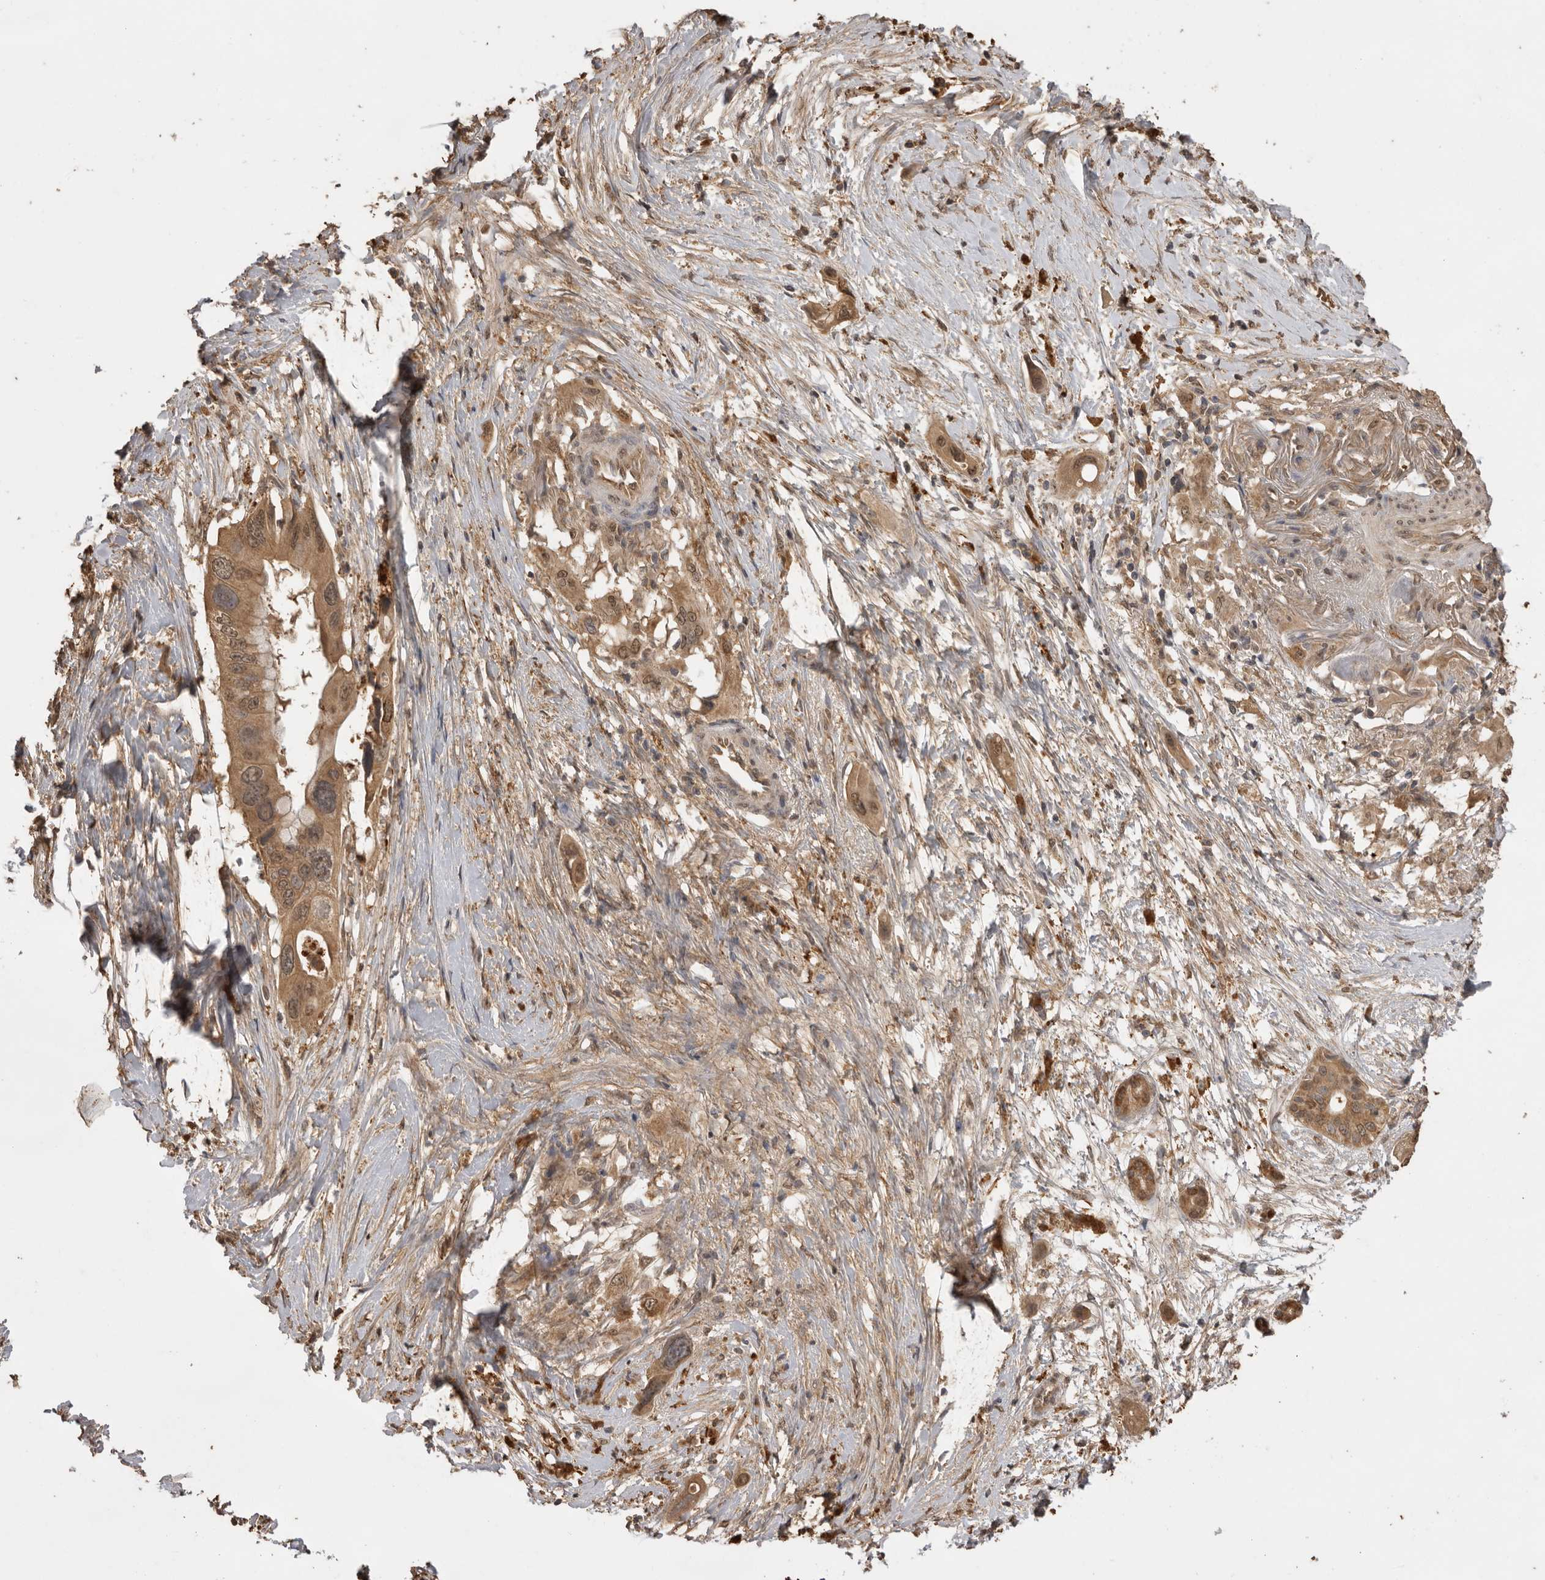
{"staining": {"intensity": "moderate", "quantity": ">75%", "location": "cytoplasmic/membranous,nuclear"}, "tissue": "pancreatic cancer", "cell_type": "Tumor cells", "image_type": "cancer", "snomed": [{"axis": "morphology", "description": "Adenocarcinoma, NOS"}, {"axis": "topography", "description": "Pancreas"}], "caption": "This photomicrograph reveals IHC staining of pancreatic adenocarcinoma, with medium moderate cytoplasmic/membranous and nuclear staining in about >75% of tumor cells.", "gene": "JAG2", "patient": {"sex": "male", "age": 66}}